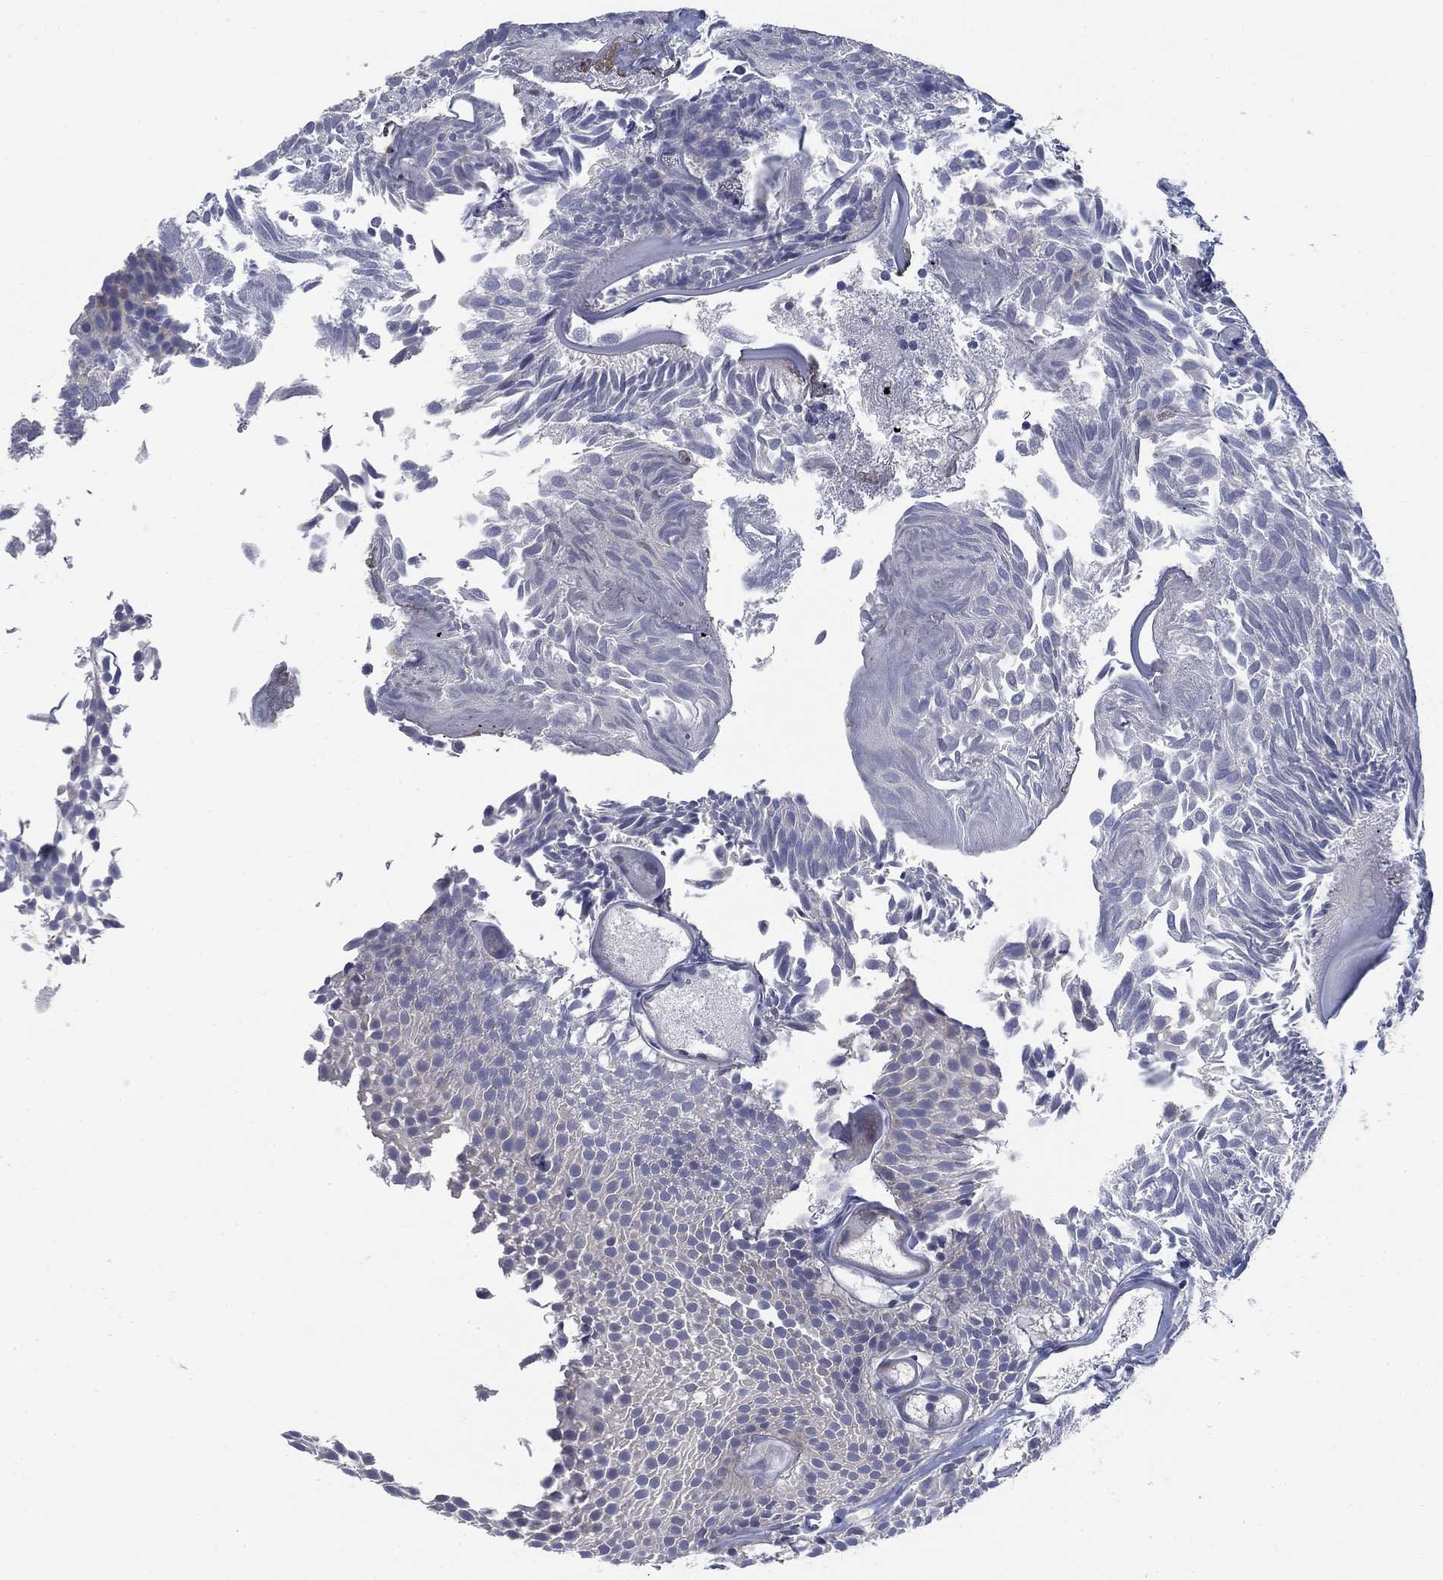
{"staining": {"intensity": "negative", "quantity": "none", "location": "none"}, "tissue": "urothelial cancer", "cell_type": "Tumor cells", "image_type": "cancer", "snomed": [{"axis": "morphology", "description": "Urothelial carcinoma, Low grade"}, {"axis": "topography", "description": "Urinary bladder"}], "caption": "Tumor cells show no significant protein staining in urothelial carcinoma (low-grade).", "gene": "DNER", "patient": {"sex": "male", "age": 52}}